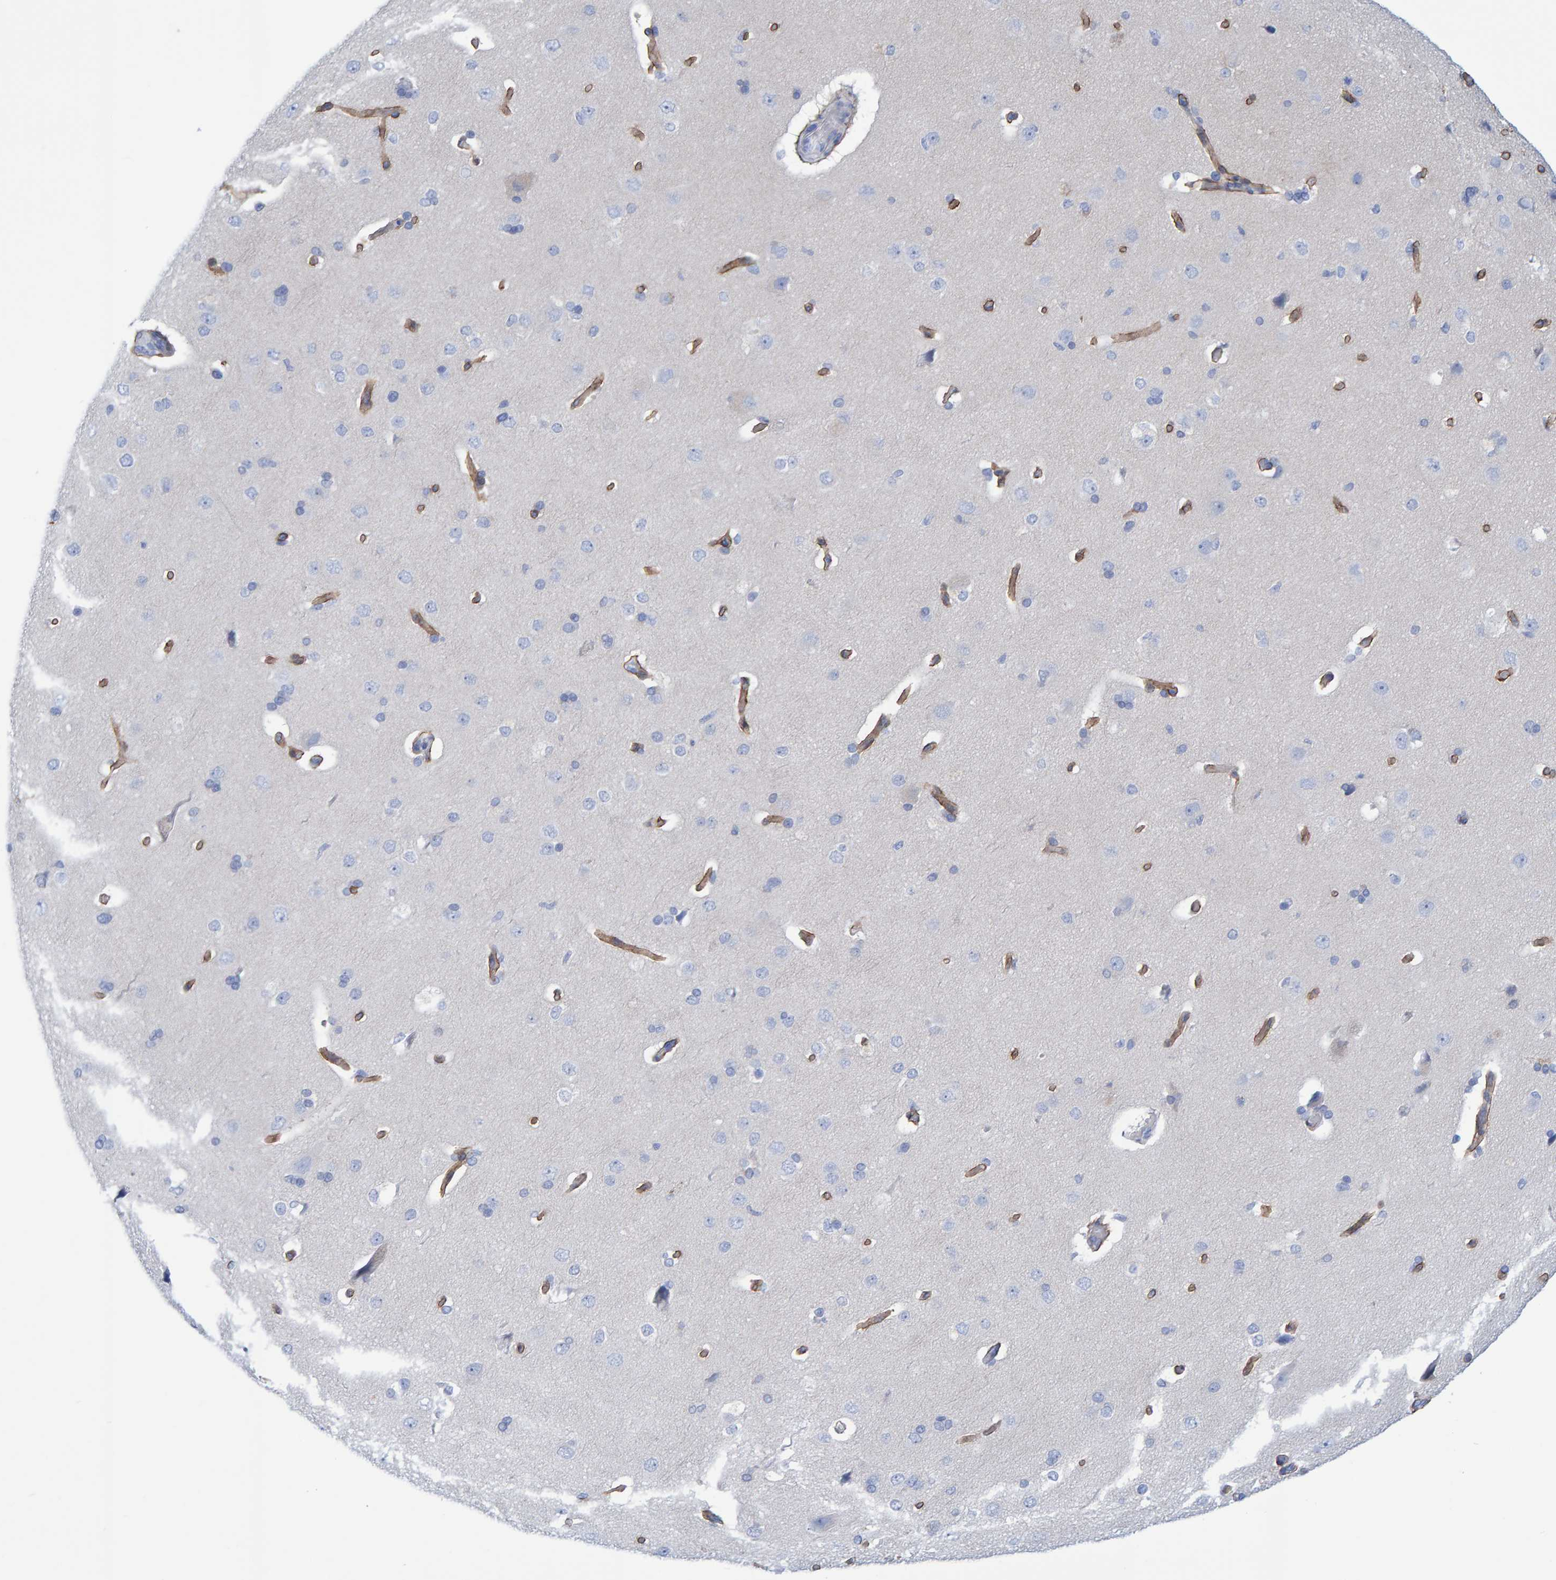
{"staining": {"intensity": "moderate", "quantity": ">75%", "location": "cytoplasmic/membranous"}, "tissue": "cerebral cortex", "cell_type": "Endothelial cells", "image_type": "normal", "snomed": [{"axis": "morphology", "description": "Normal tissue, NOS"}, {"axis": "topography", "description": "Cerebral cortex"}], "caption": "Immunohistochemistry histopathology image of benign cerebral cortex: cerebral cortex stained using IHC reveals medium levels of moderate protein expression localized specifically in the cytoplasmic/membranous of endothelial cells, appearing as a cytoplasmic/membranous brown color.", "gene": "JAKMIP3", "patient": {"sex": "male", "age": 62}}